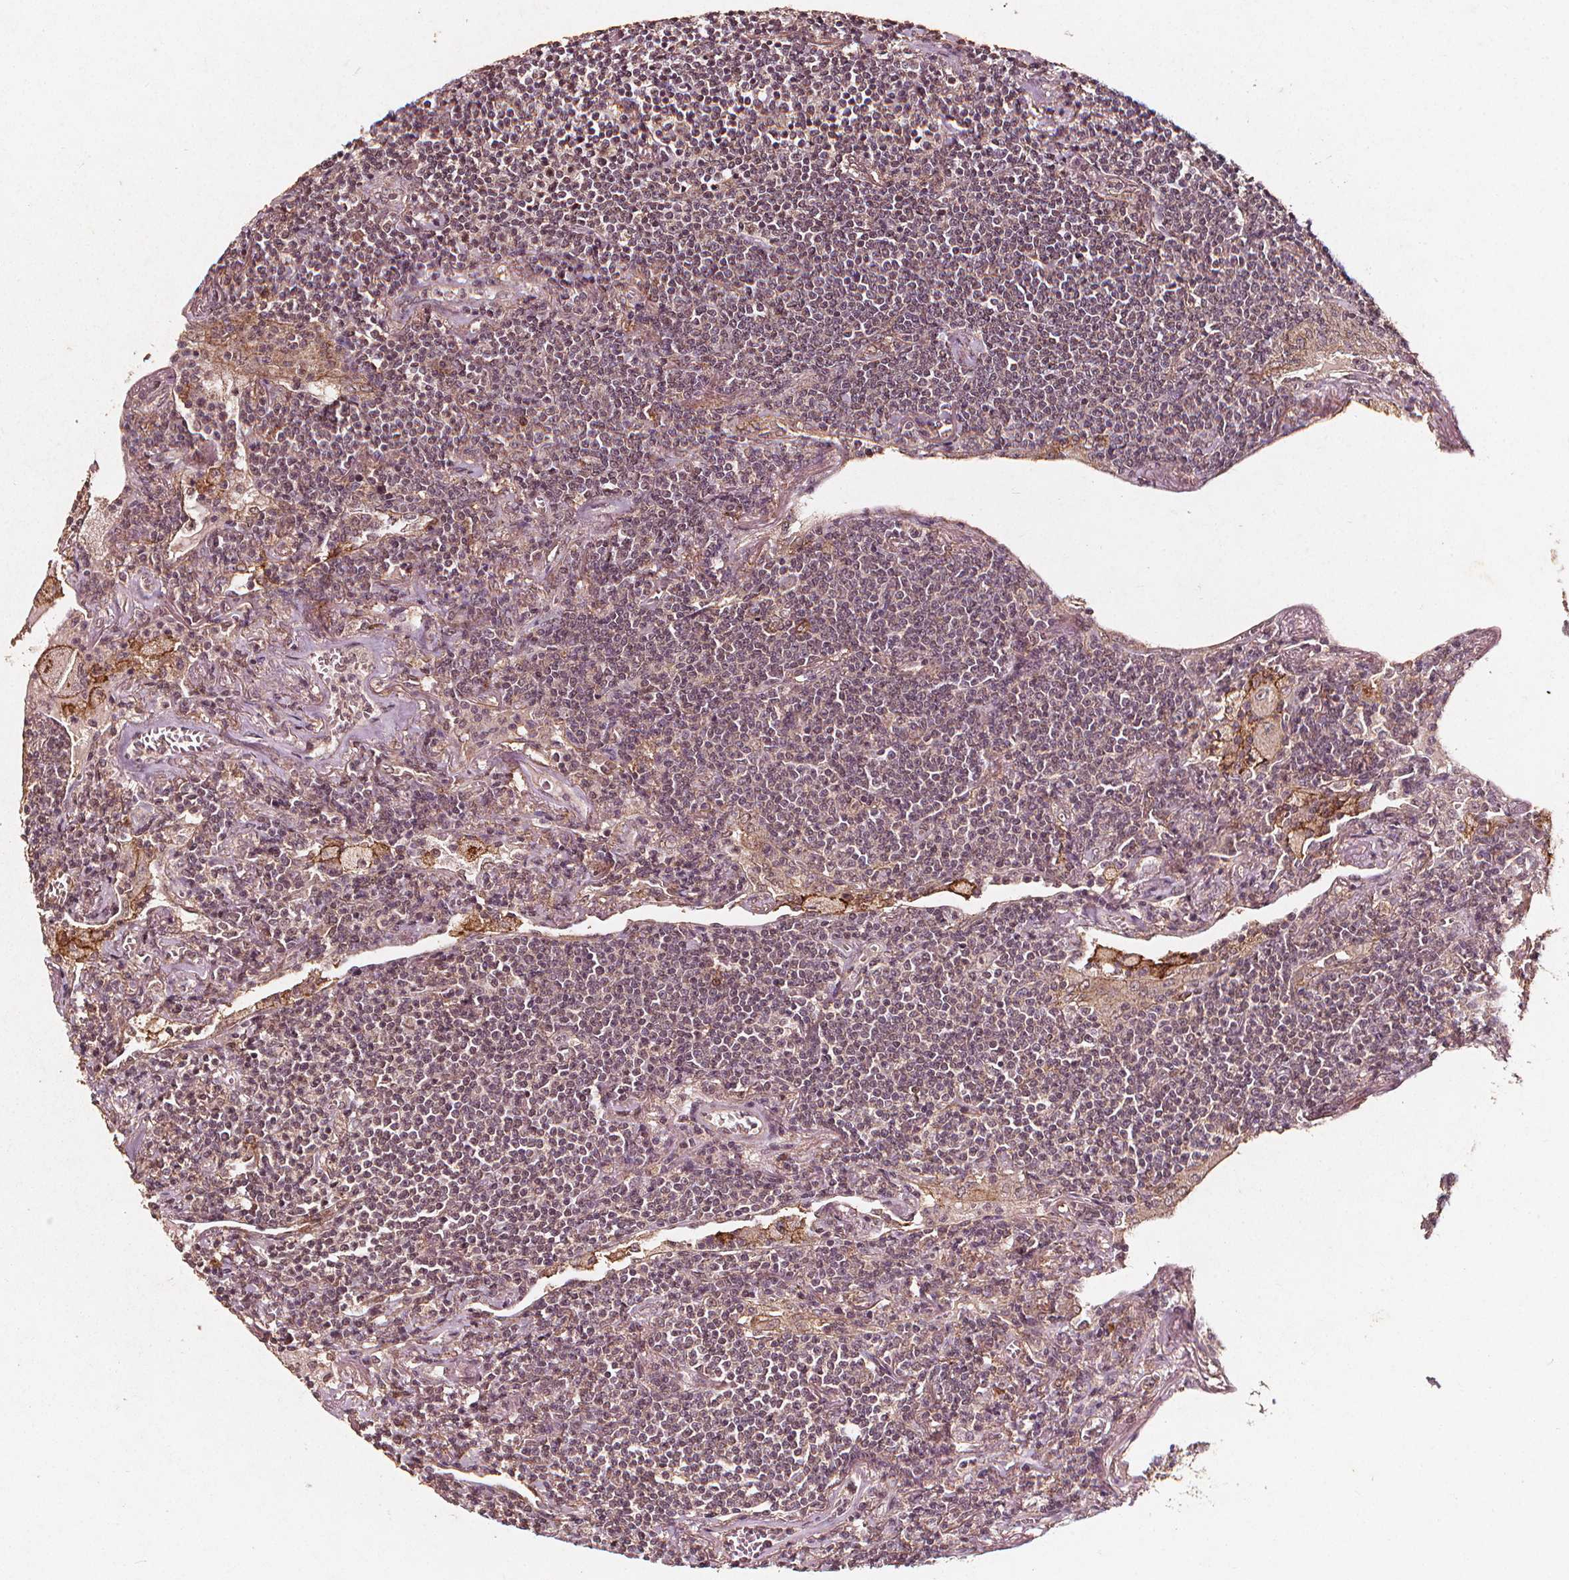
{"staining": {"intensity": "negative", "quantity": "none", "location": "none"}, "tissue": "lymphoma", "cell_type": "Tumor cells", "image_type": "cancer", "snomed": [{"axis": "morphology", "description": "Malignant lymphoma, non-Hodgkin's type, Low grade"}, {"axis": "topography", "description": "Lung"}], "caption": "The micrograph demonstrates no staining of tumor cells in low-grade malignant lymphoma, non-Hodgkin's type.", "gene": "ABCA1", "patient": {"sex": "female", "age": 71}}